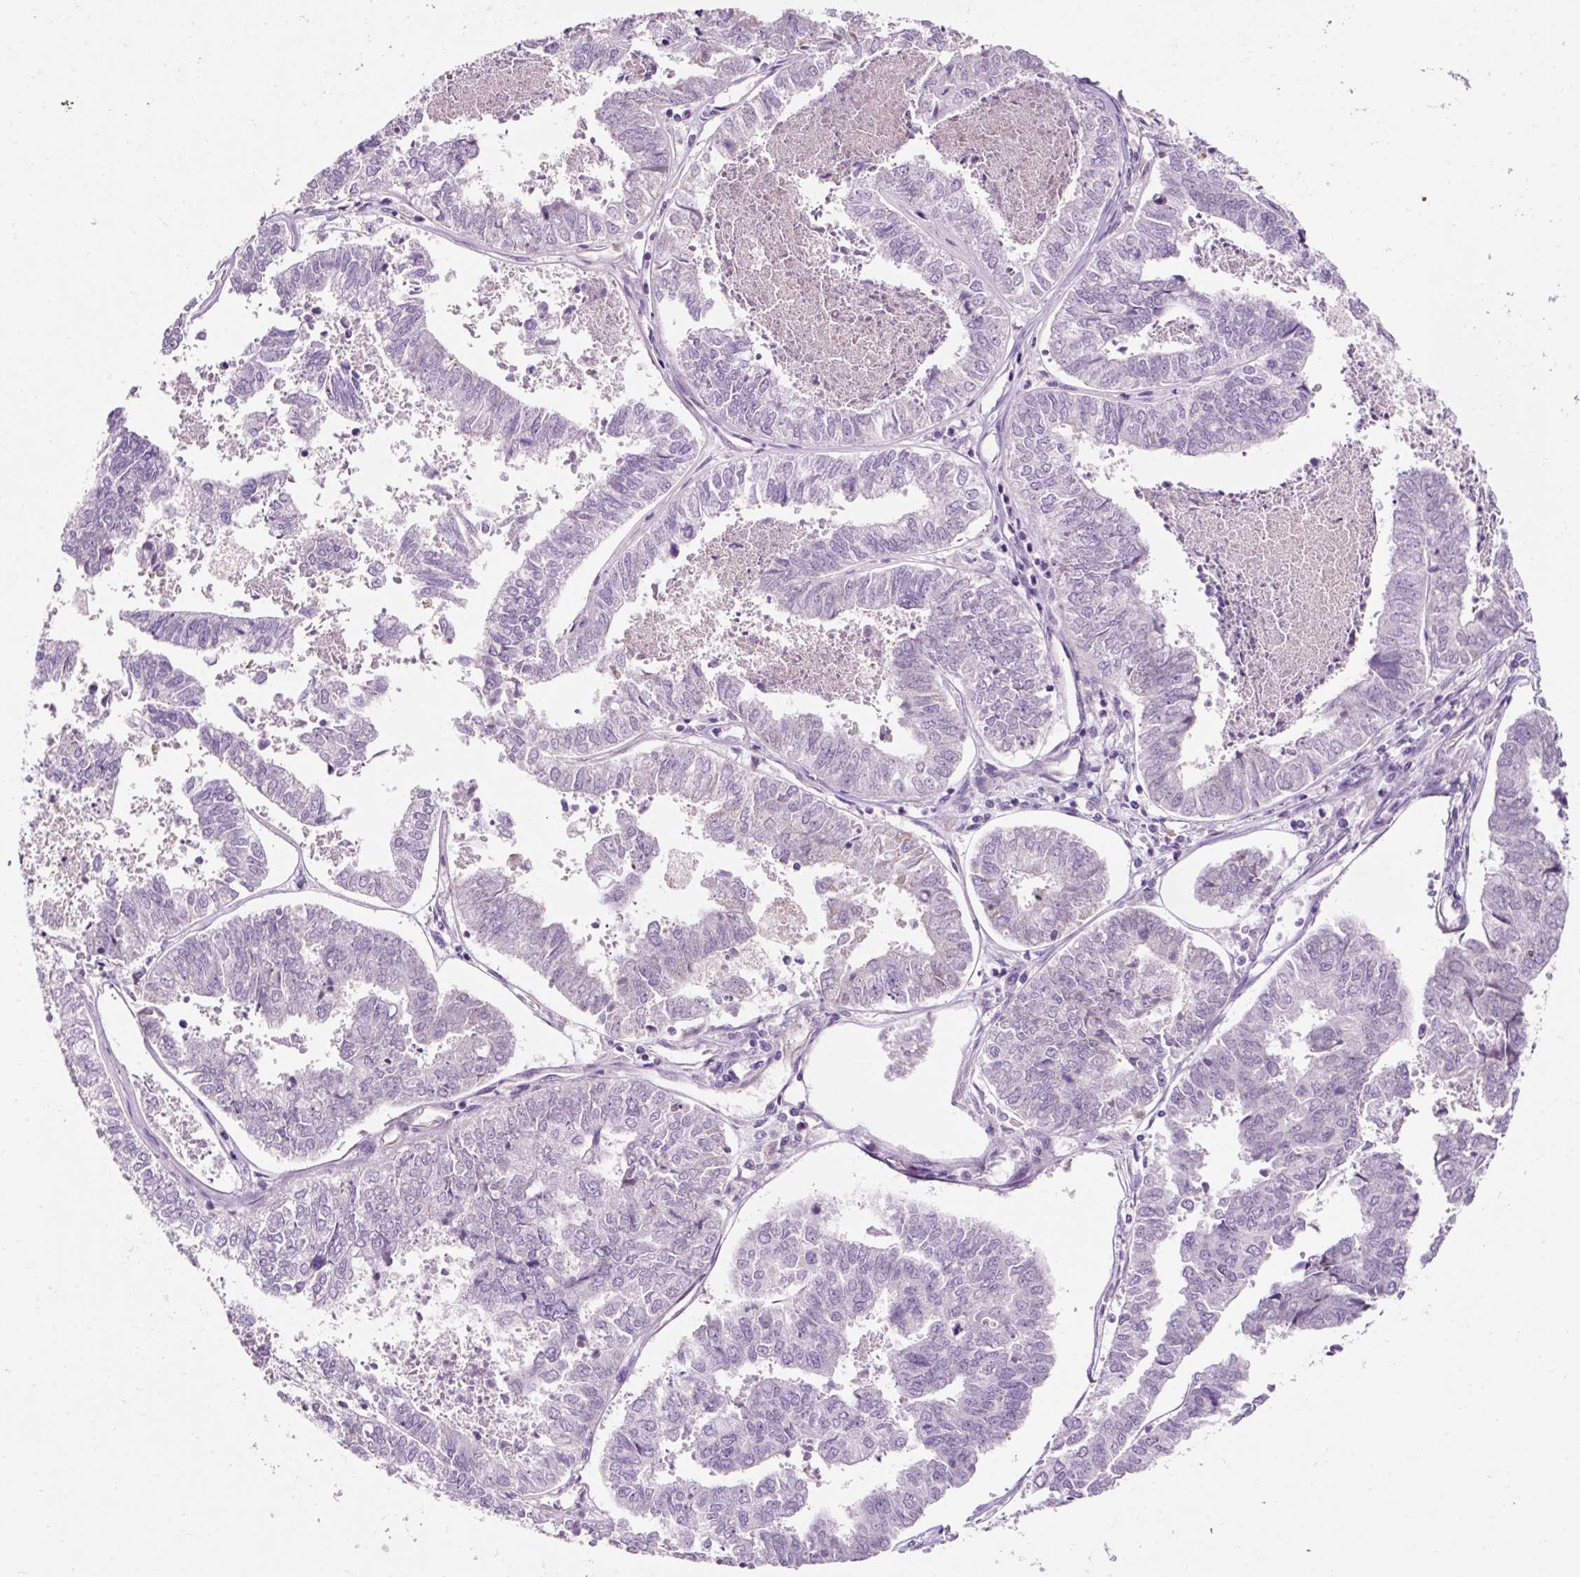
{"staining": {"intensity": "negative", "quantity": "none", "location": "none"}, "tissue": "endometrial cancer", "cell_type": "Tumor cells", "image_type": "cancer", "snomed": [{"axis": "morphology", "description": "Adenocarcinoma, NOS"}, {"axis": "topography", "description": "Endometrium"}], "caption": "High magnification brightfield microscopy of endometrial adenocarcinoma stained with DAB (brown) and counterstained with hematoxylin (blue): tumor cells show no significant expression. (Brightfield microscopy of DAB IHC at high magnification).", "gene": "ZNF610", "patient": {"sex": "female", "age": 73}}